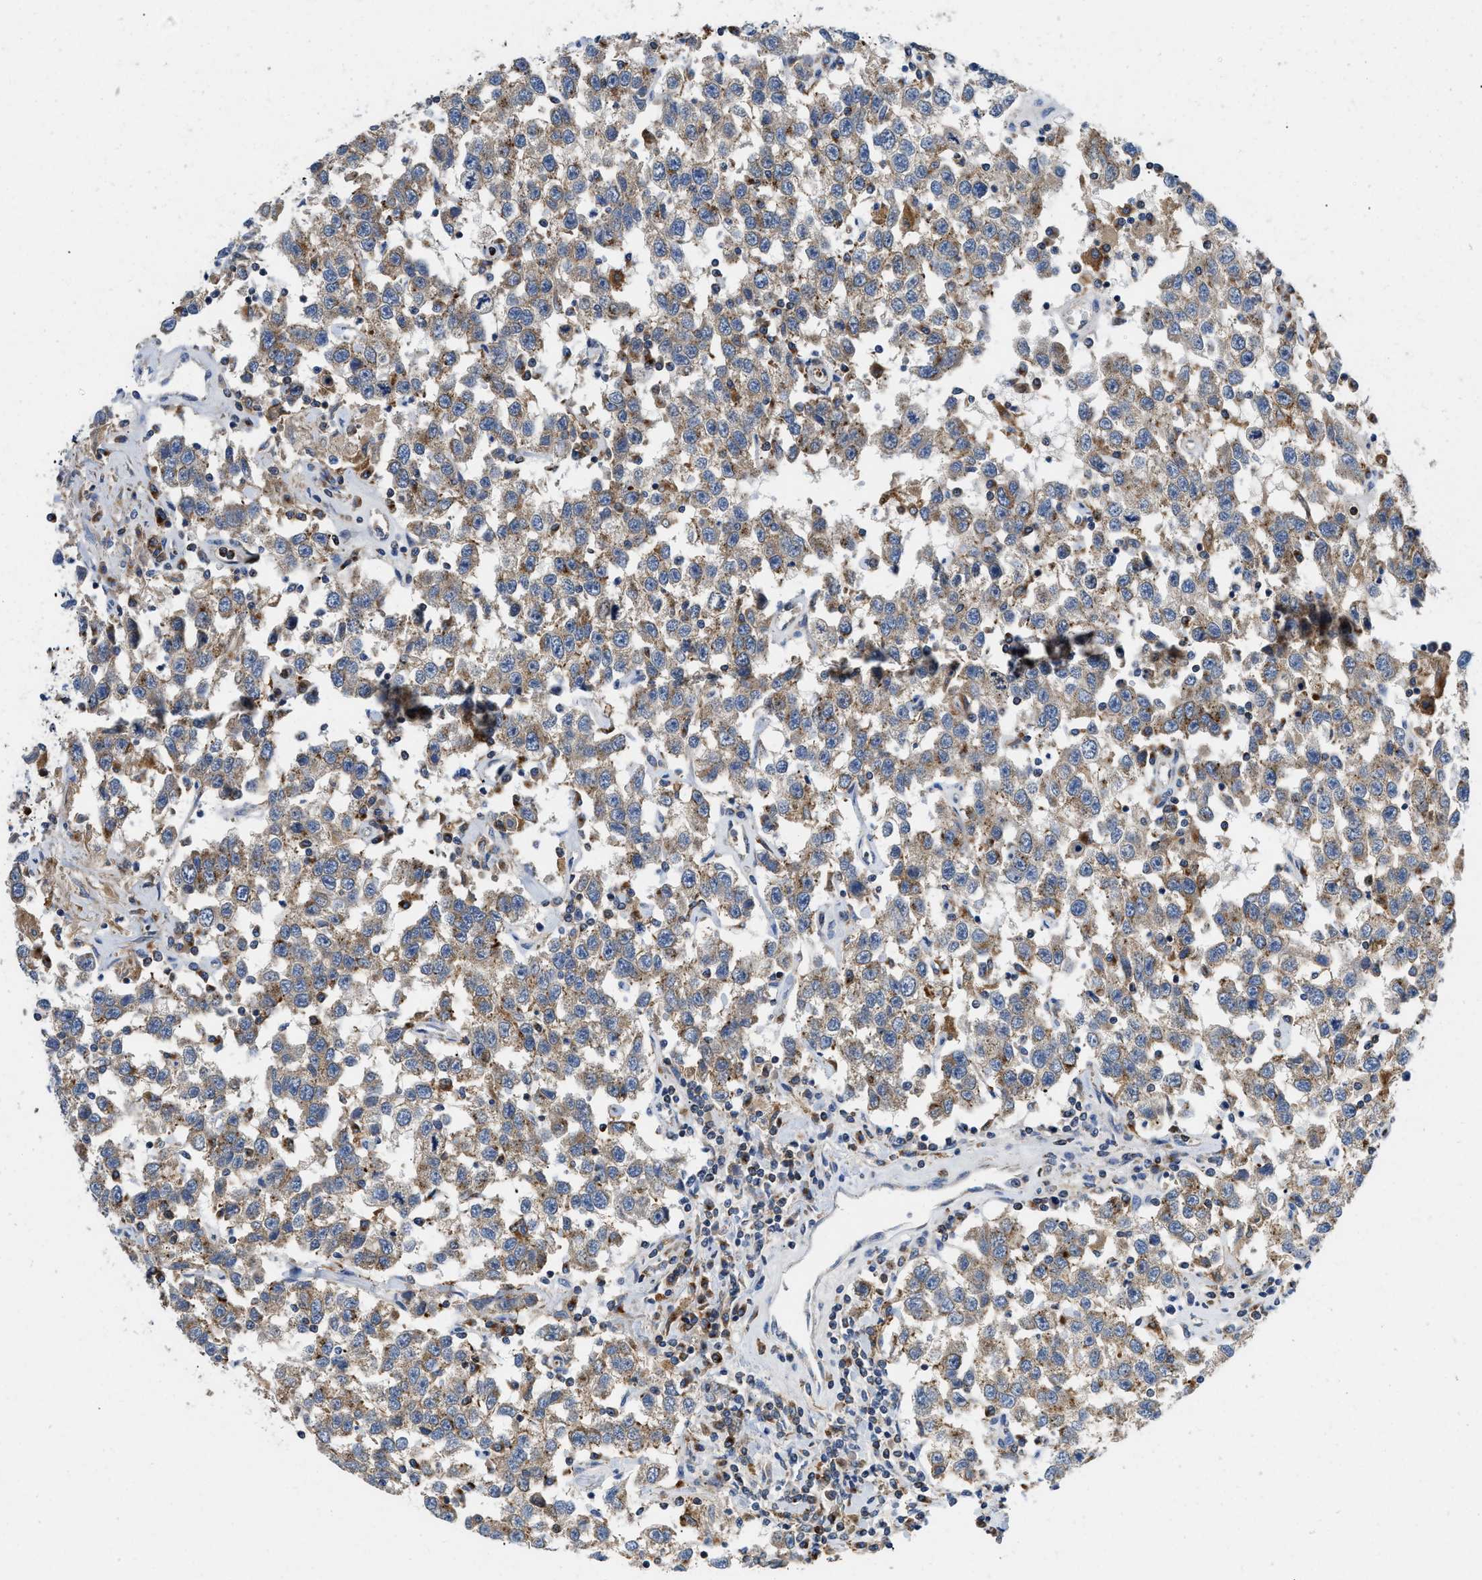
{"staining": {"intensity": "weak", "quantity": ">75%", "location": "cytoplasmic/membranous"}, "tissue": "testis cancer", "cell_type": "Tumor cells", "image_type": "cancer", "snomed": [{"axis": "morphology", "description": "Seminoma, NOS"}, {"axis": "topography", "description": "Testis"}], "caption": "High-power microscopy captured an IHC photomicrograph of testis cancer, revealing weak cytoplasmic/membranous staining in approximately >75% of tumor cells.", "gene": "ENPP4", "patient": {"sex": "male", "age": 41}}